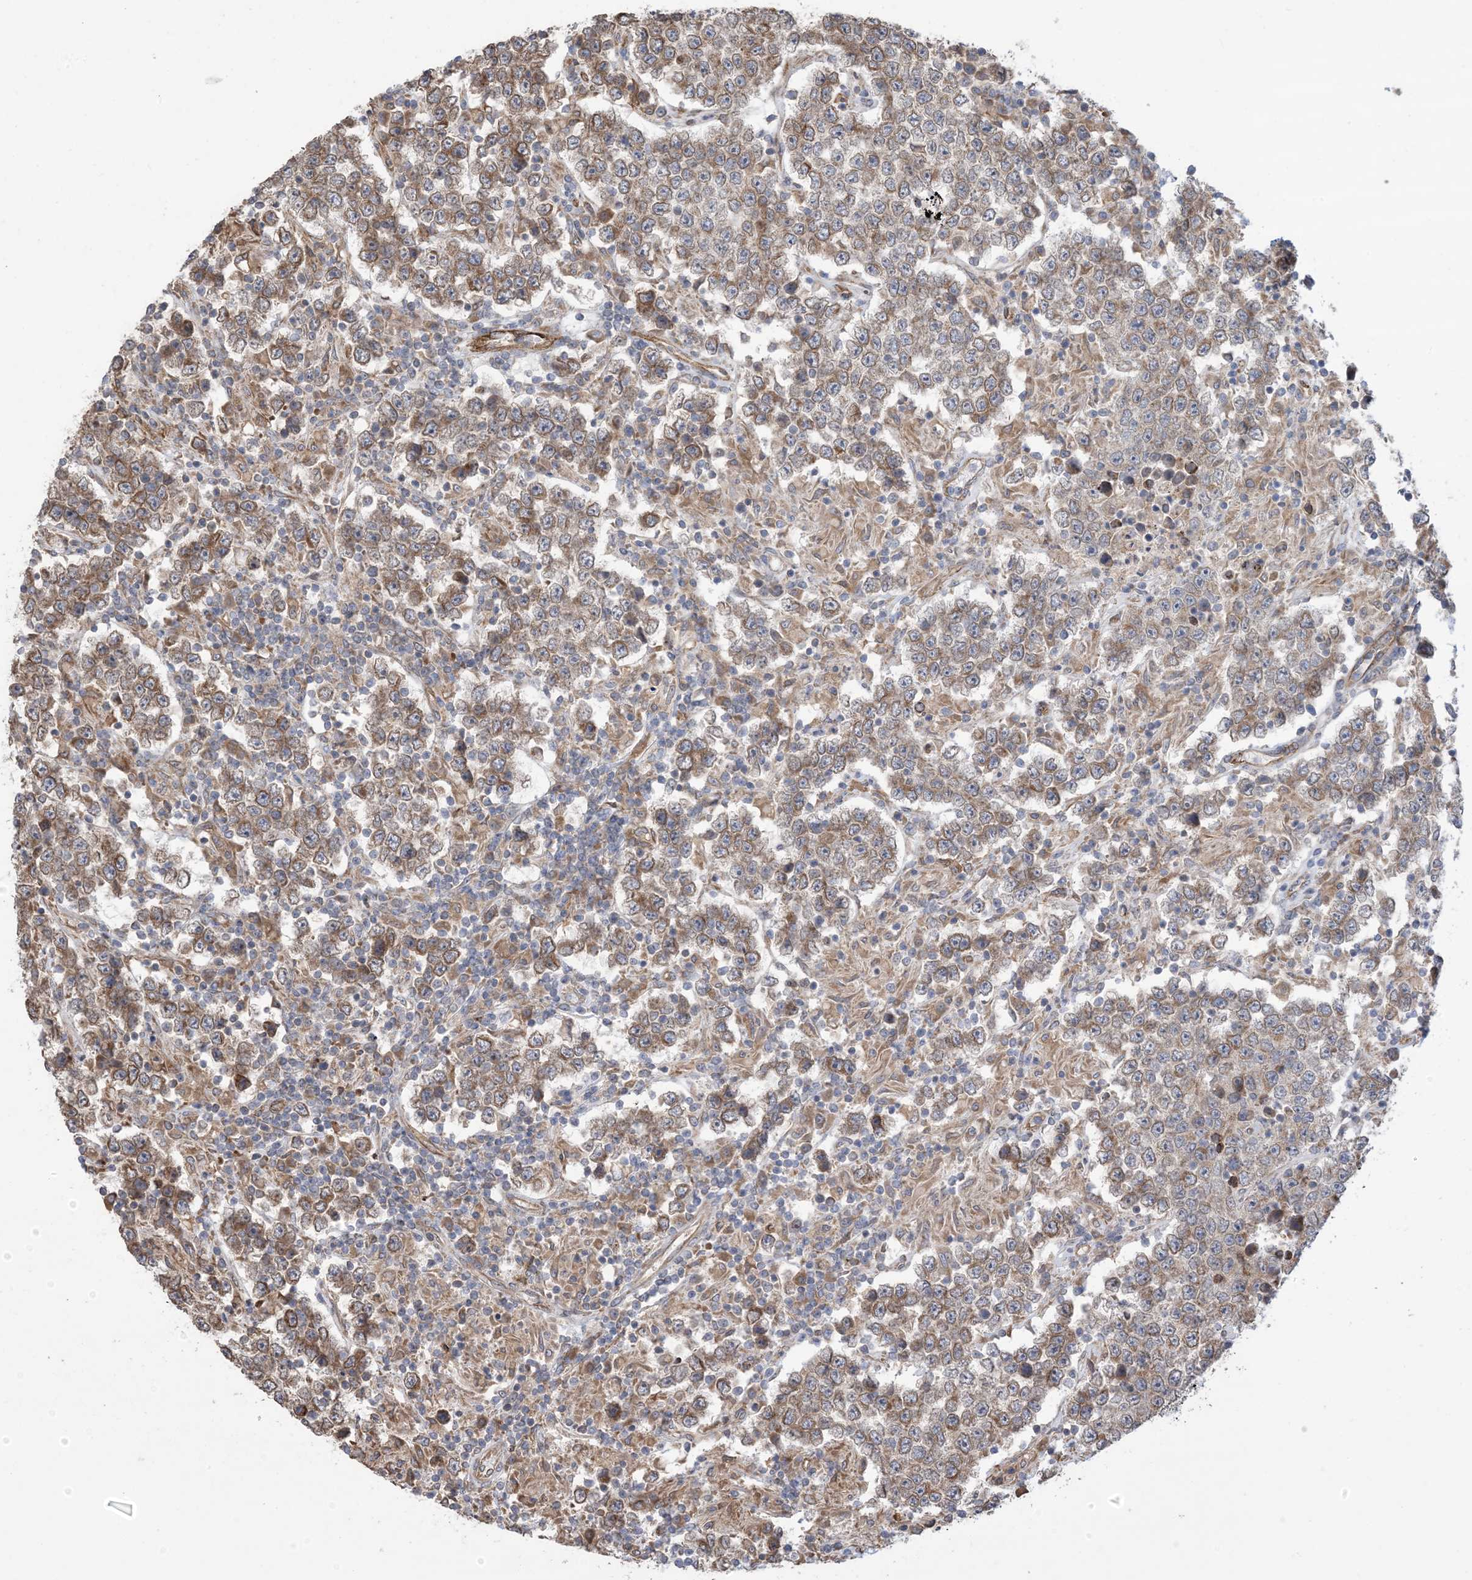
{"staining": {"intensity": "moderate", "quantity": ">75%", "location": "cytoplasmic/membranous"}, "tissue": "testis cancer", "cell_type": "Tumor cells", "image_type": "cancer", "snomed": [{"axis": "morphology", "description": "Normal tissue, NOS"}, {"axis": "morphology", "description": "Urothelial carcinoma, High grade"}, {"axis": "morphology", "description": "Seminoma, NOS"}, {"axis": "morphology", "description": "Carcinoma, Embryonal, NOS"}, {"axis": "topography", "description": "Urinary bladder"}, {"axis": "topography", "description": "Testis"}], "caption": "The immunohistochemical stain shows moderate cytoplasmic/membranous expression in tumor cells of embryonal carcinoma (testis) tissue.", "gene": "CLEC16A", "patient": {"sex": "male", "age": 41}}